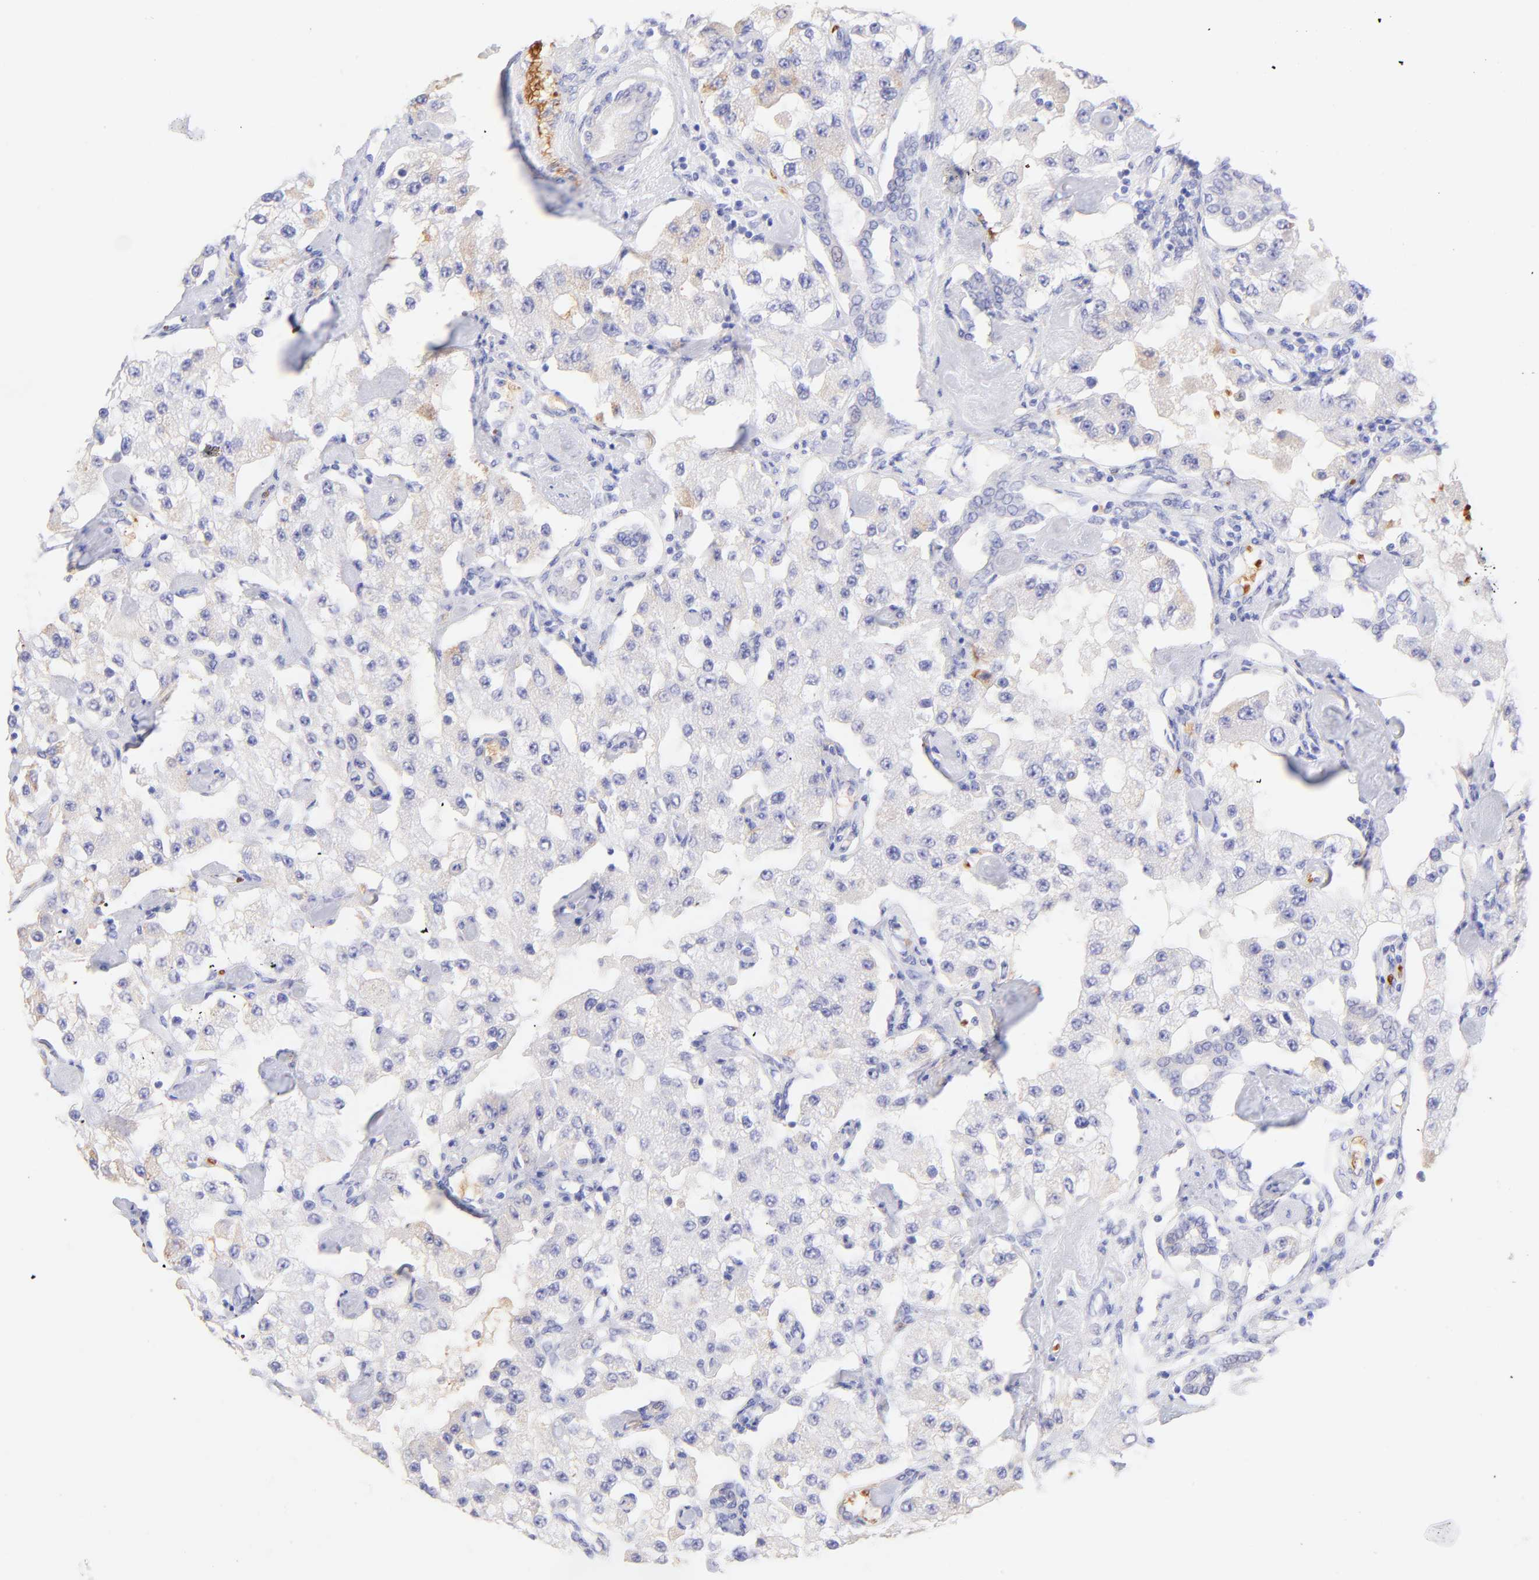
{"staining": {"intensity": "negative", "quantity": "none", "location": "none"}, "tissue": "carcinoid", "cell_type": "Tumor cells", "image_type": "cancer", "snomed": [{"axis": "morphology", "description": "Carcinoid, malignant, NOS"}, {"axis": "topography", "description": "Pancreas"}], "caption": "Tumor cells are negative for protein expression in human carcinoid (malignant).", "gene": "FRMPD3", "patient": {"sex": "male", "age": 41}}